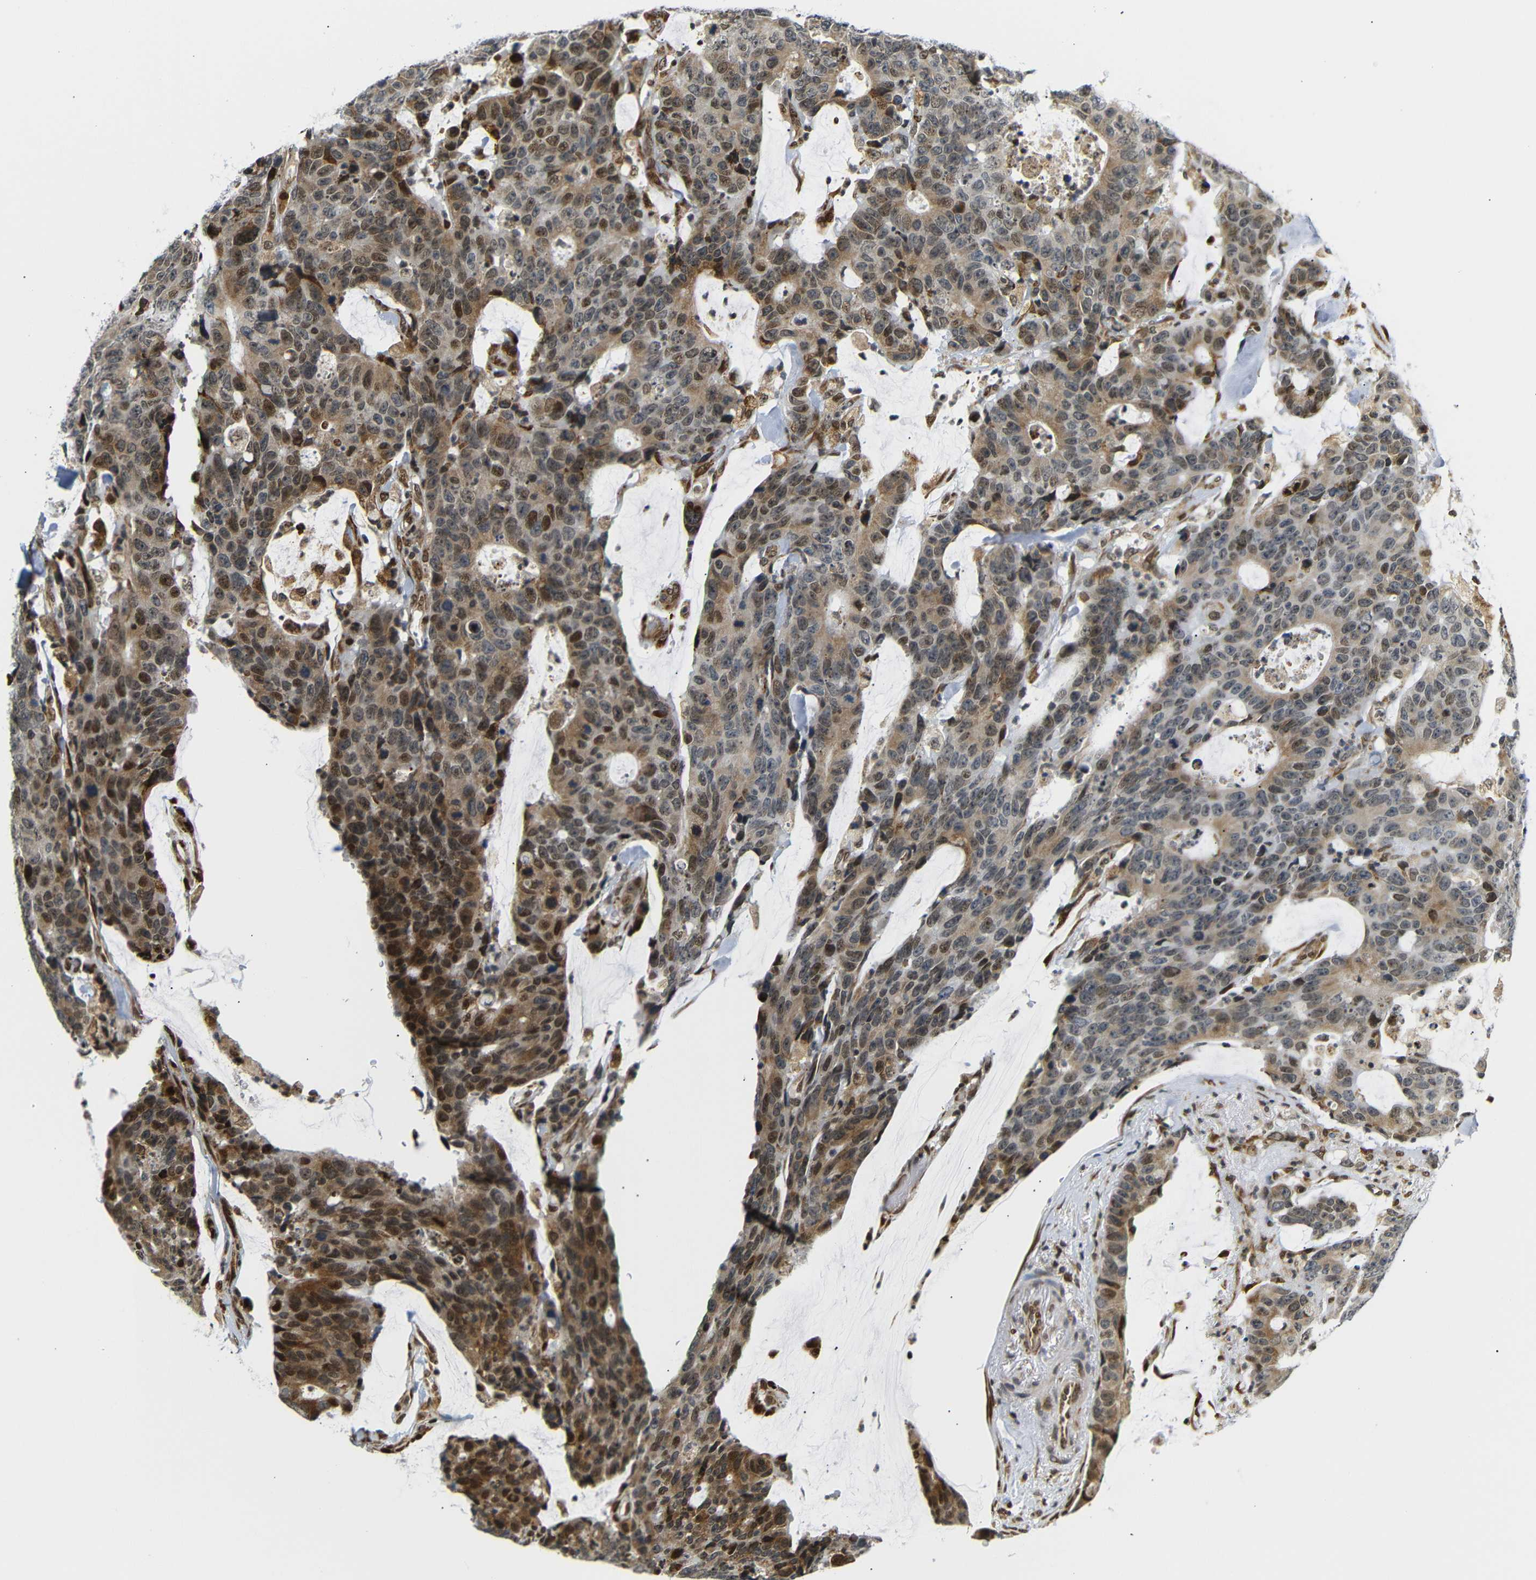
{"staining": {"intensity": "moderate", "quantity": ">75%", "location": "cytoplasmic/membranous,nuclear"}, "tissue": "colorectal cancer", "cell_type": "Tumor cells", "image_type": "cancer", "snomed": [{"axis": "morphology", "description": "Adenocarcinoma, NOS"}, {"axis": "topography", "description": "Colon"}], "caption": "Protein staining reveals moderate cytoplasmic/membranous and nuclear positivity in about >75% of tumor cells in colorectal cancer.", "gene": "SPCS2", "patient": {"sex": "female", "age": 86}}